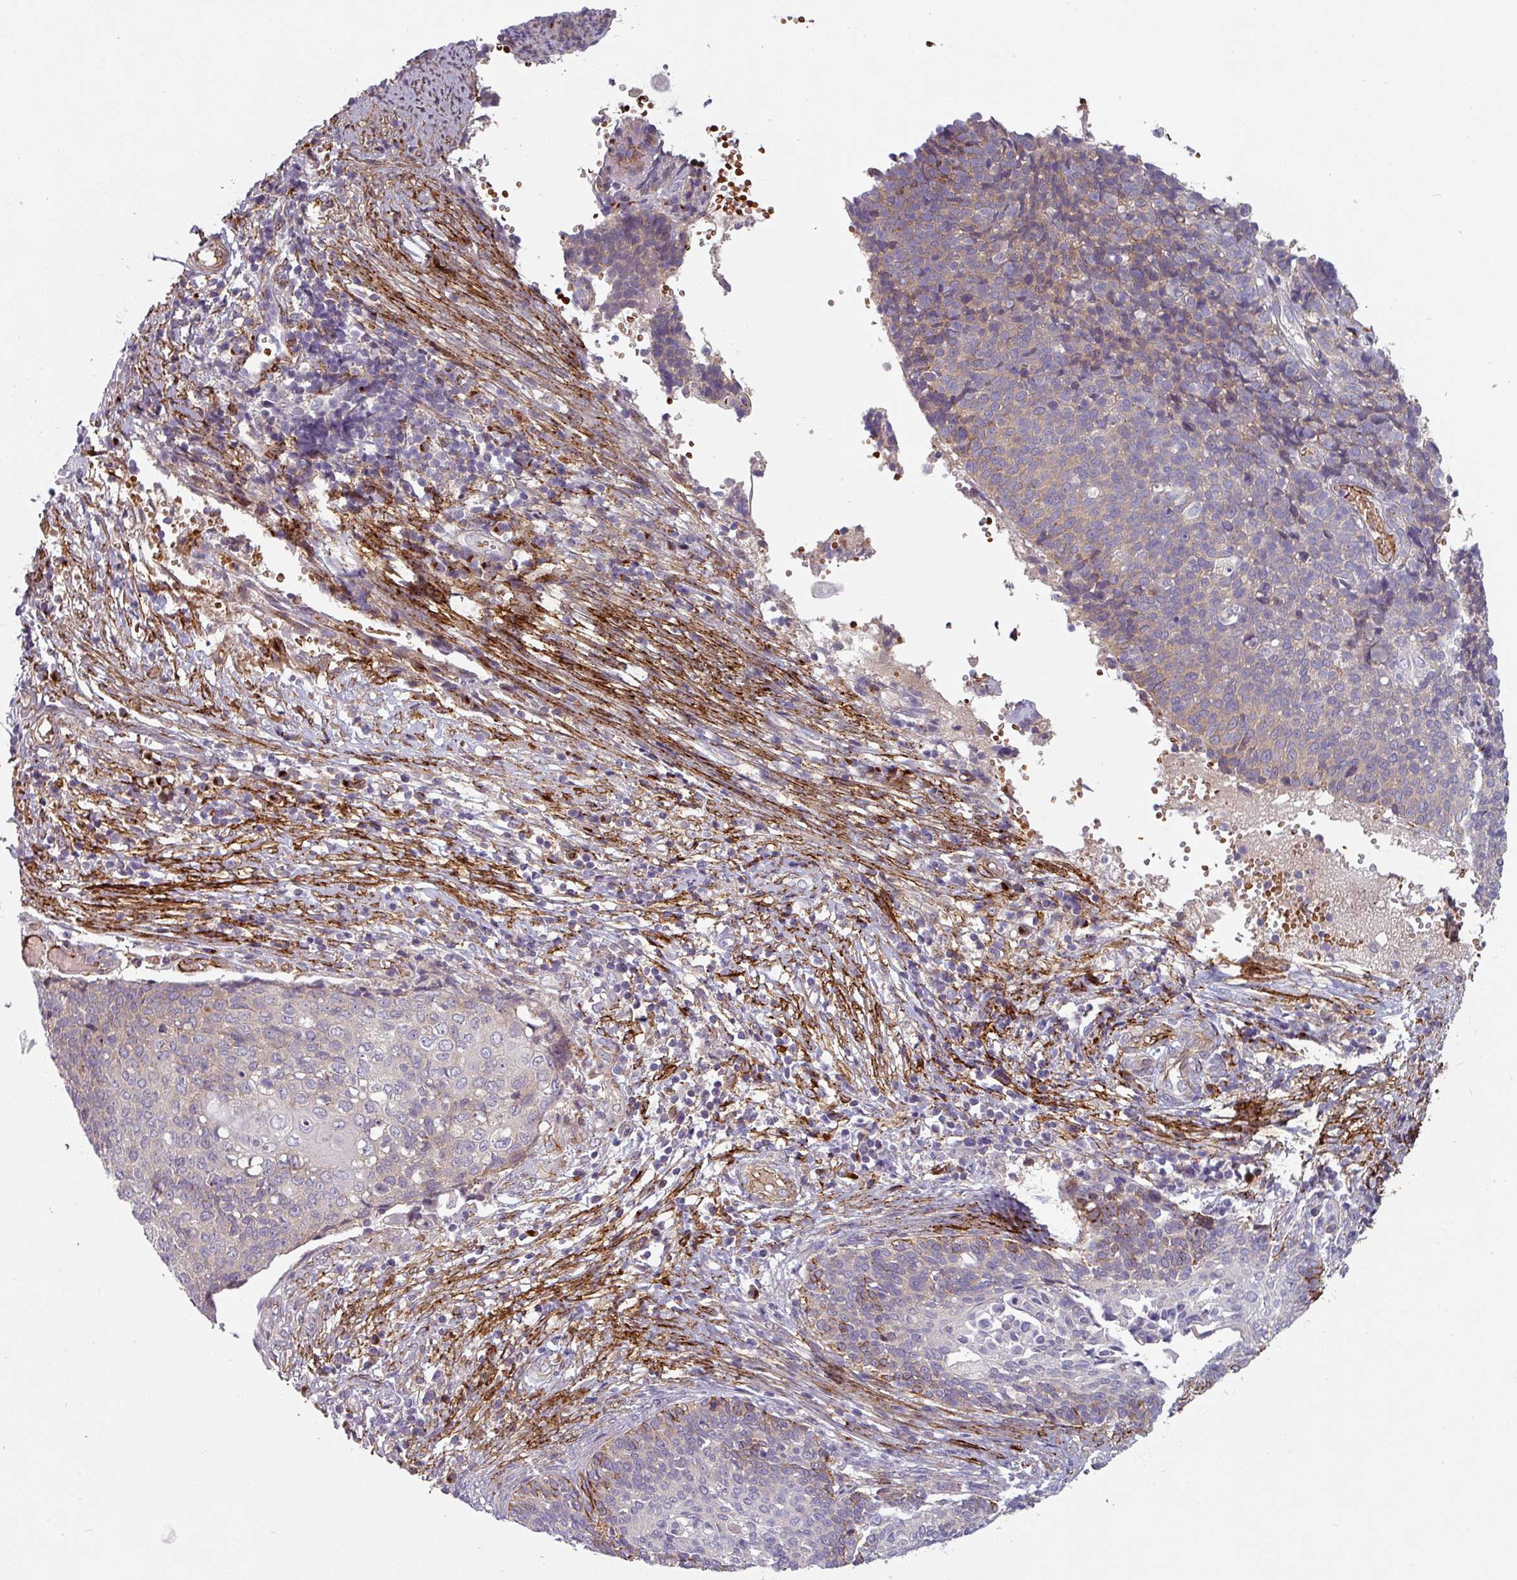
{"staining": {"intensity": "weak", "quantity": "<25%", "location": "cytoplasmic/membranous"}, "tissue": "cervical cancer", "cell_type": "Tumor cells", "image_type": "cancer", "snomed": [{"axis": "morphology", "description": "Squamous cell carcinoma, NOS"}, {"axis": "topography", "description": "Cervix"}], "caption": "Immunohistochemical staining of cervical cancer displays no significant positivity in tumor cells.", "gene": "PRODH2", "patient": {"sex": "female", "age": 39}}